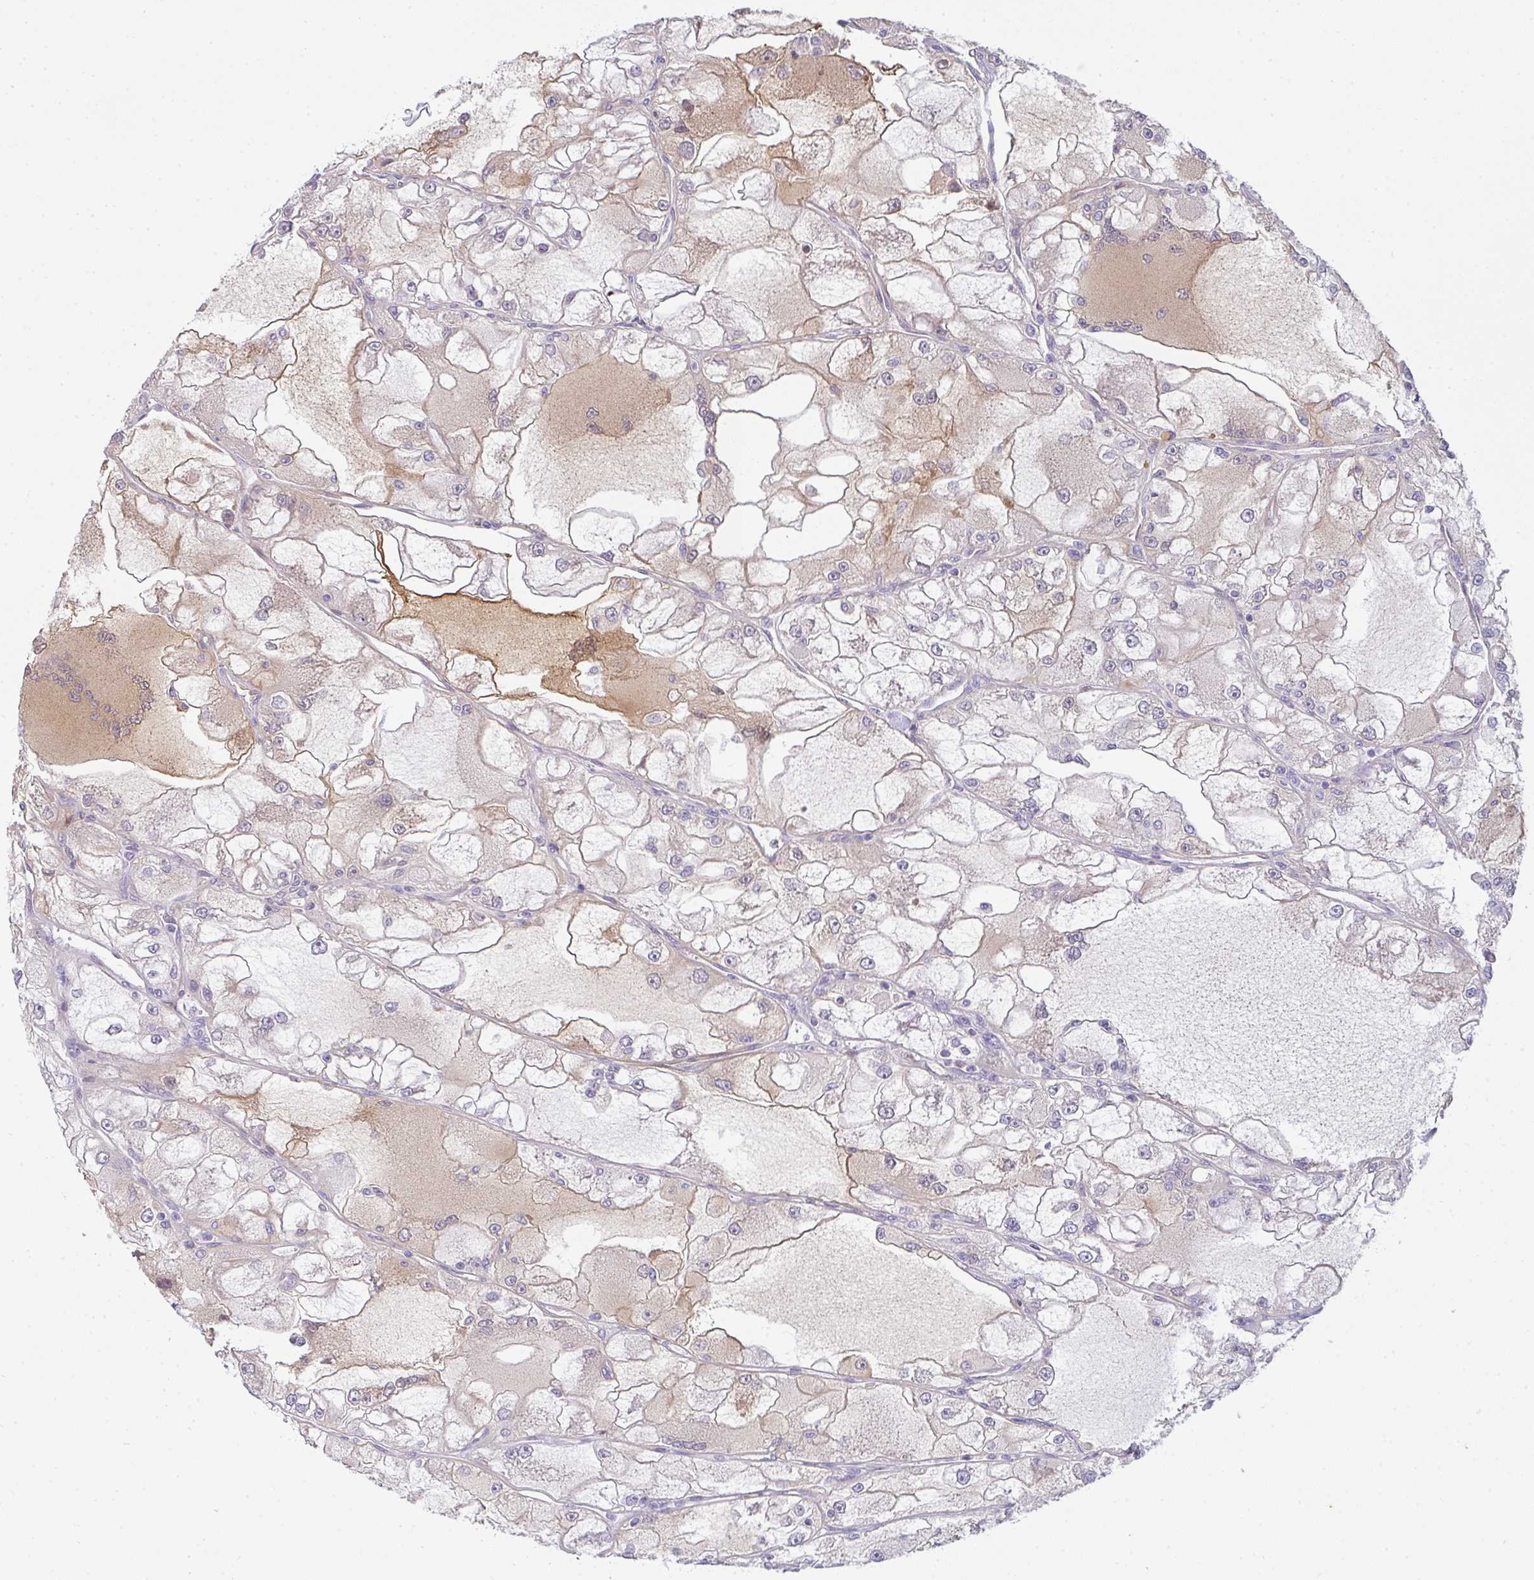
{"staining": {"intensity": "negative", "quantity": "none", "location": "none"}, "tissue": "renal cancer", "cell_type": "Tumor cells", "image_type": "cancer", "snomed": [{"axis": "morphology", "description": "Adenocarcinoma, NOS"}, {"axis": "topography", "description": "Kidney"}], "caption": "Immunohistochemistry (IHC) photomicrograph of renal cancer (adenocarcinoma) stained for a protein (brown), which reveals no staining in tumor cells.", "gene": "COX7B", "patient": {"sex": "female", "age": 72}}